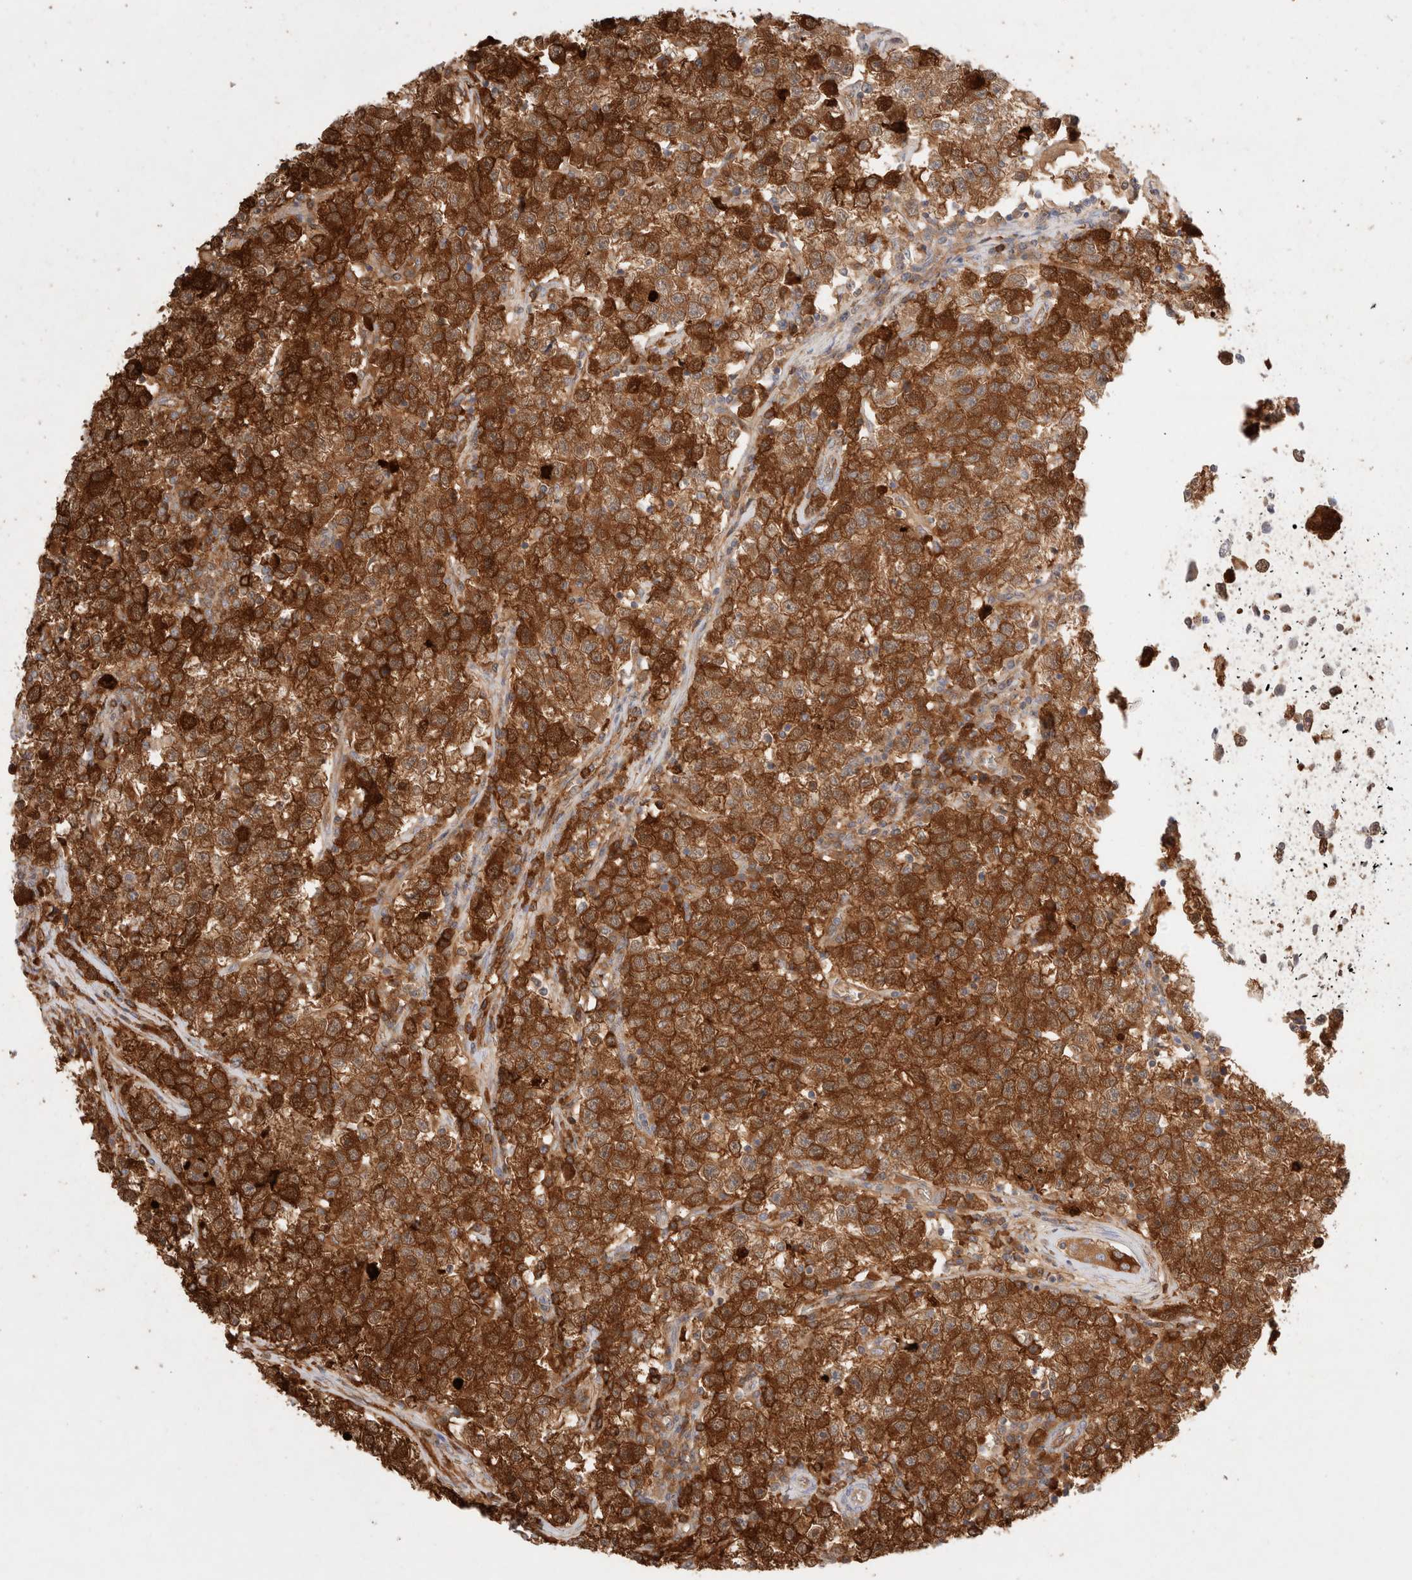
{"staining": {"intensity": "strong", "quantity": ">75%", "location": "cytoplasmic/membranous"}, "tissue": "testis cancer", "cell_type": "Tumor cells", "image_type": "cancer", "snomed": [{"axis": "morphology", "description": "Seminoma, NOS"}, {"axis": "topography", "description": "Testis"}], "caption": "Testis cancer stained with DAB (3,3'-diaminobenzidine) immunohistochemistry shows high levels of strong cytoplasmic/membranous expression in approximately >75% of tumor cells. The protein is stained brown, and the nuclei are stained in blue (DAB (3,3'-diaminobenzidine) IHC with brightfield microscopy, high magnification).", "gene": "STARD10", "patient": {"sex": "male", "age": 22}}